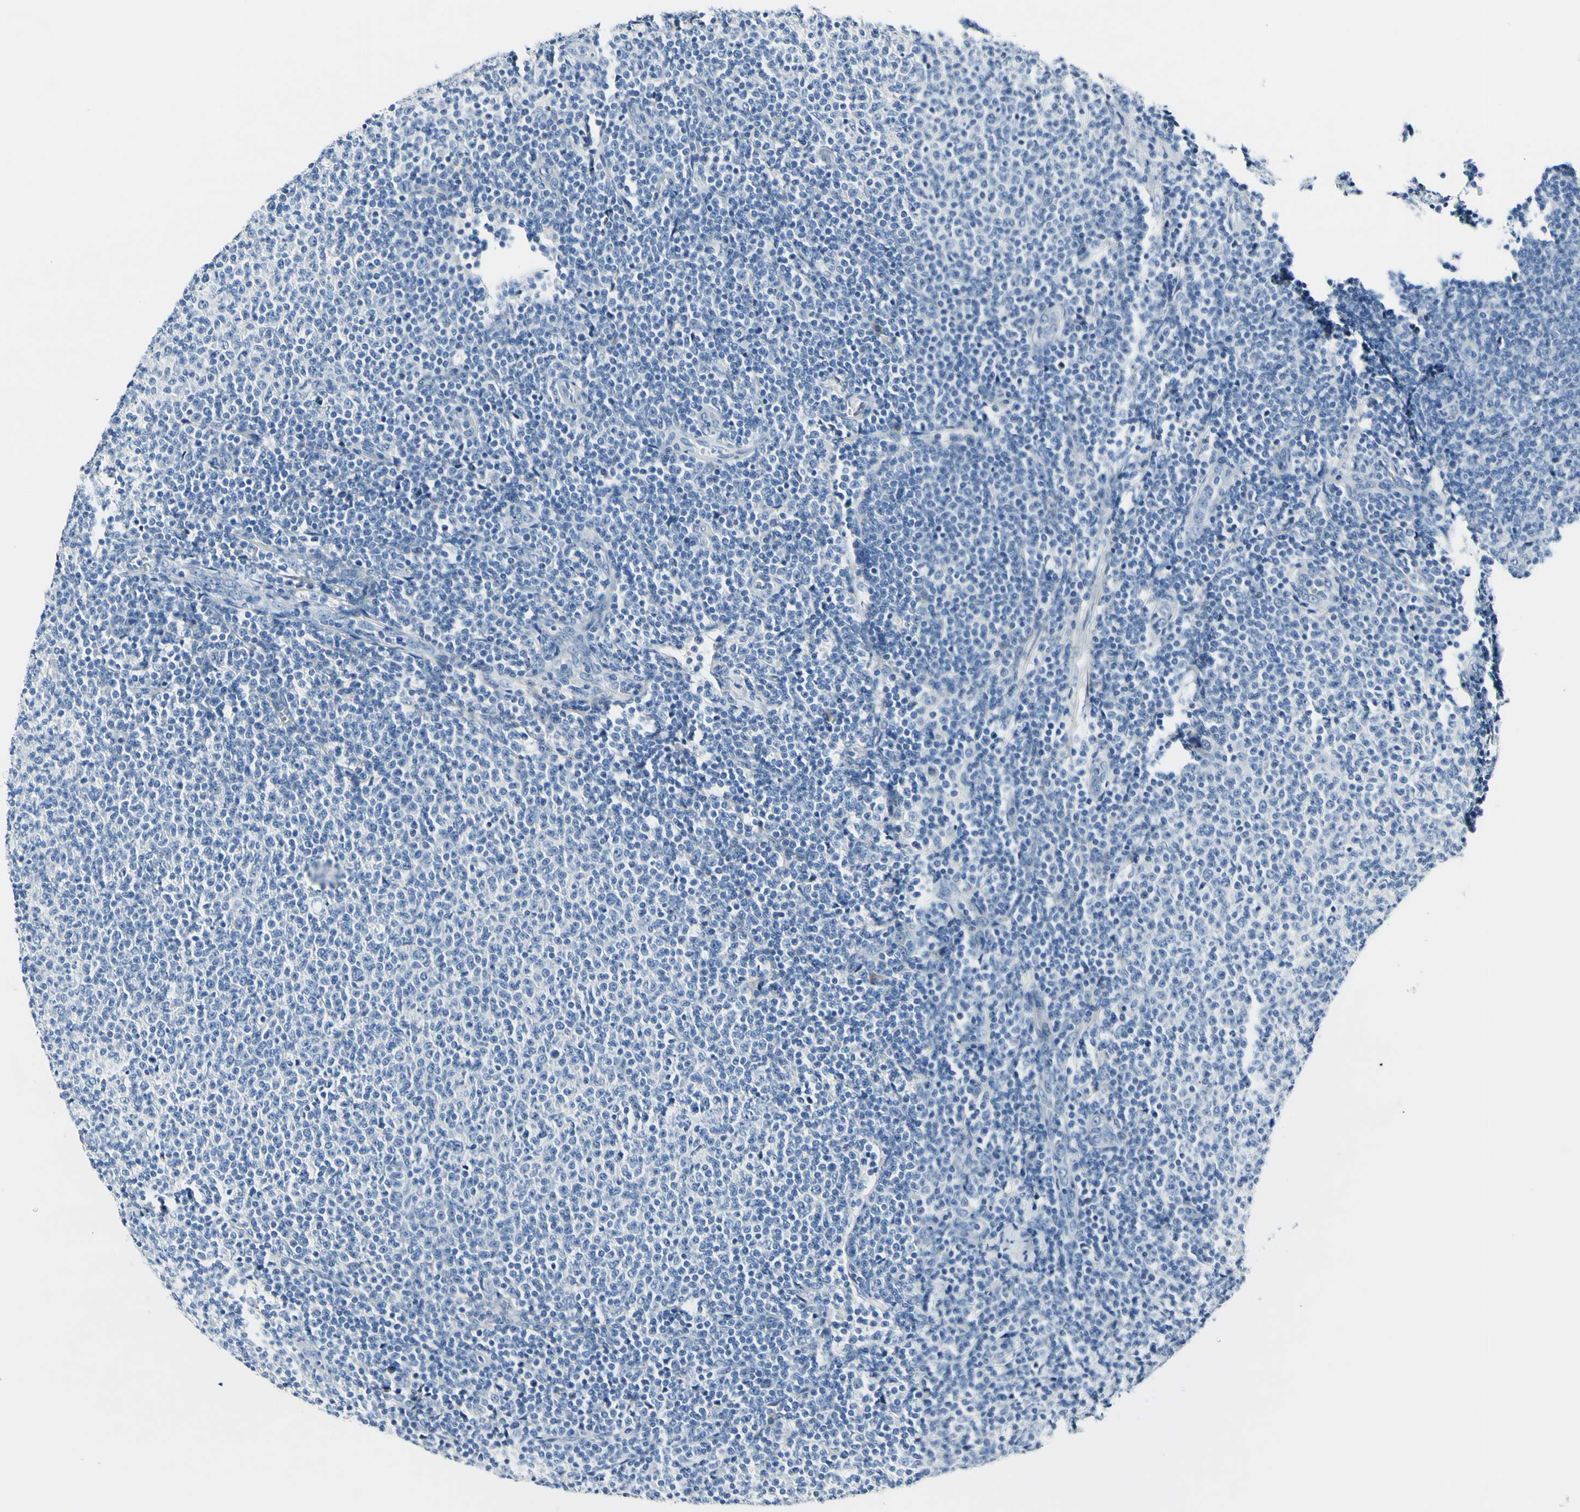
{"staining": {"intensity": "negative", "quantity": "none", "location": "none"}, "tissue": "lymphoma", "cell_type": "Tumor cells", "image_type": "cancer", "snomed": [{"axis": "morphology", "description": "Malignant lymphoma, non-Hodgkin's type, Low grade"}, {"axis": "topography", "description": "Lymph node"}], "caption": "The immunohistochemistry histopathology image has no significant positivity in tumor cells of lymphoma tissue. Brightfield microscopy of immunohistochemistry (IHC) stained with DAB (brown) and hematoxylin (blue), captured at high magnification.", "gene": "COL6A3", "patient": {"sex": "male", "age": 66}}